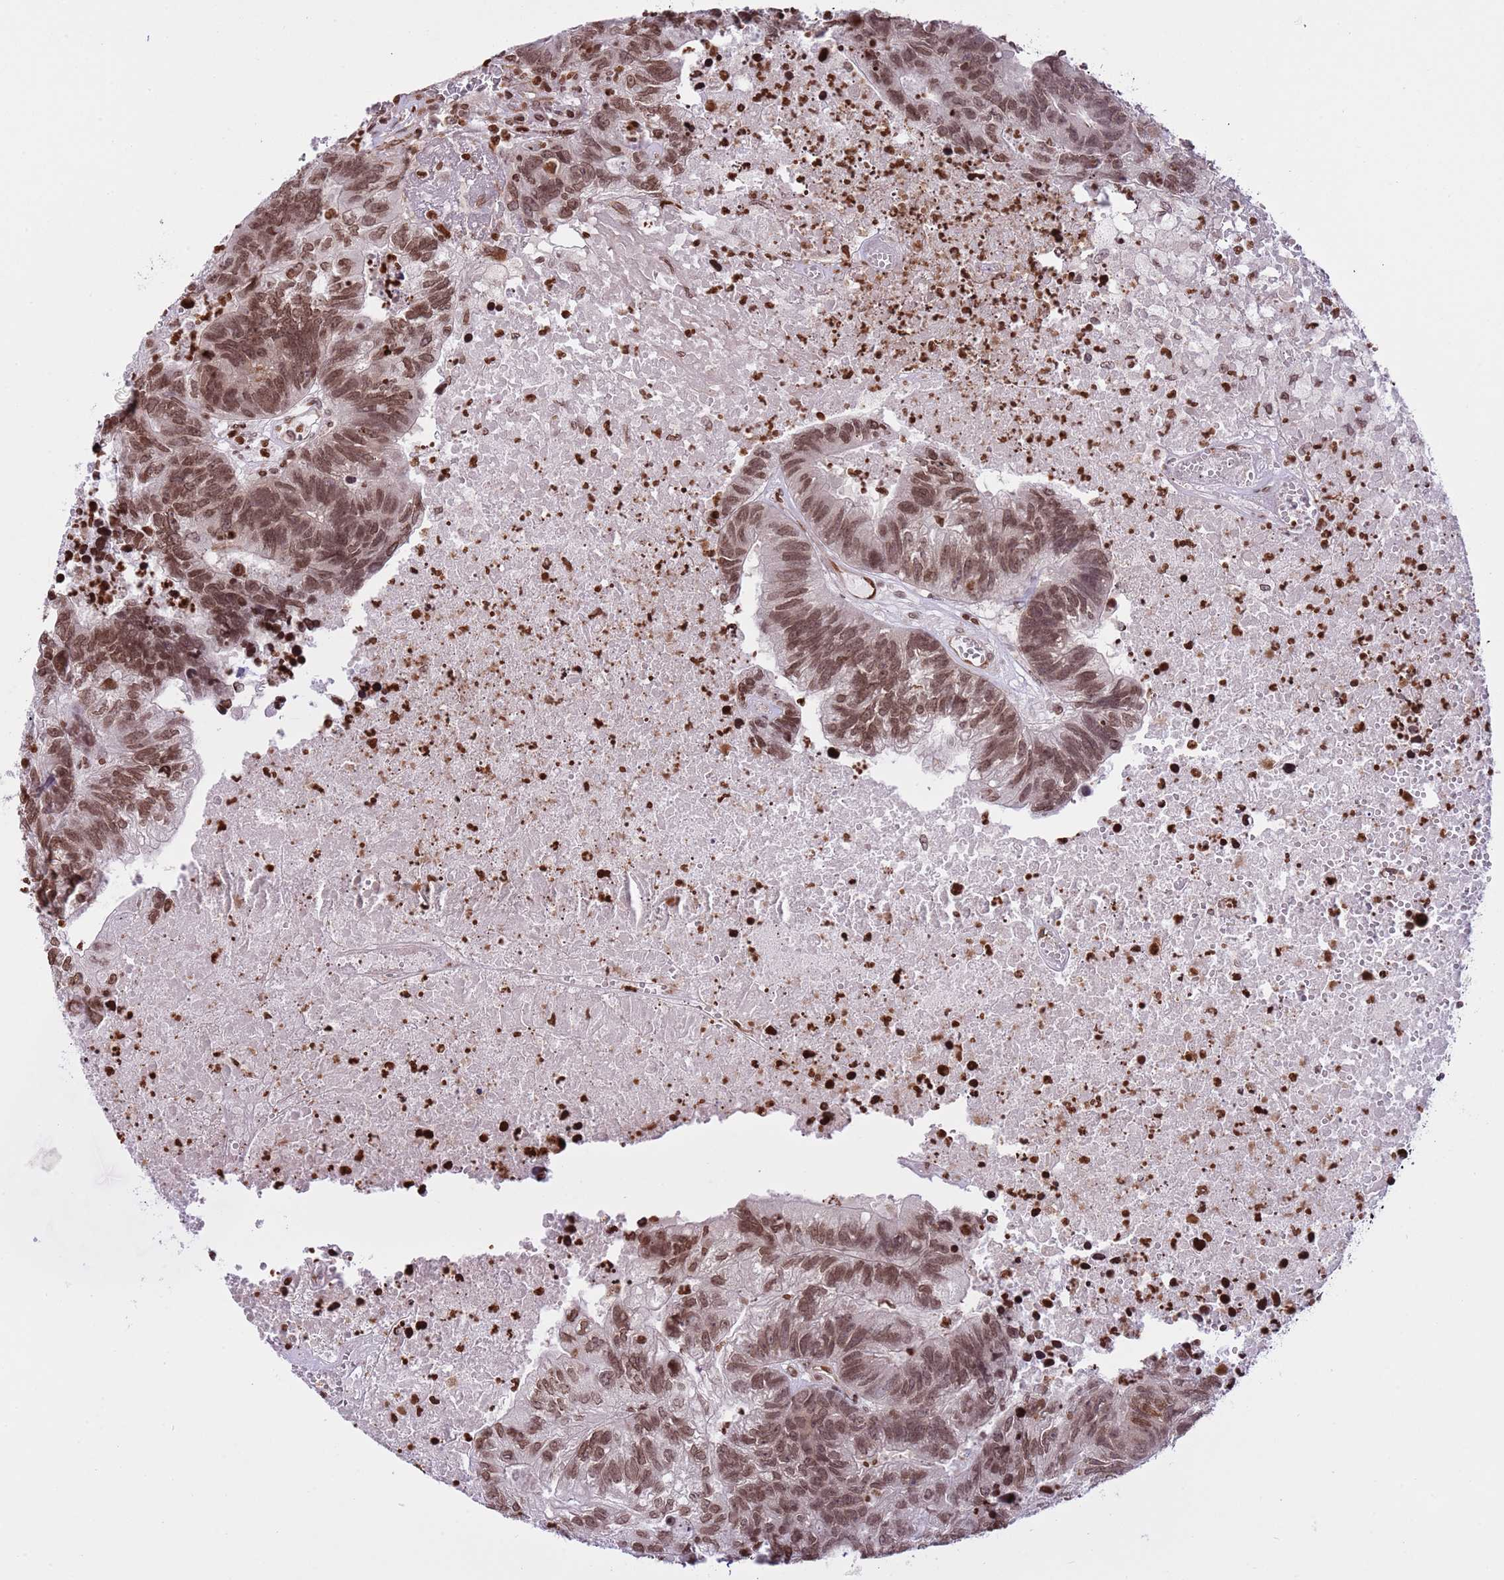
{"staining": {"intensity": "moderate", "quantity": ">75%", "location": "nuclear"}, "tissue": "colorectal cancer", "cell_type": "Tumor cells", "image_type": "cancer", "snomed": [{"axis": "morphology", "description": "Adenocarcinoma, NOS"}, {"axis": "topography", "description": "Colon"}], "caption": "A photomicrograph showing moderate nuclear staining in about >75% of tumor cells in colorectal cancer (adenocarcinoma), as visualized by brown immunohistochemical staining.", "gene": "NRIP1", "patient": {"sex": "female", "age": 48}}